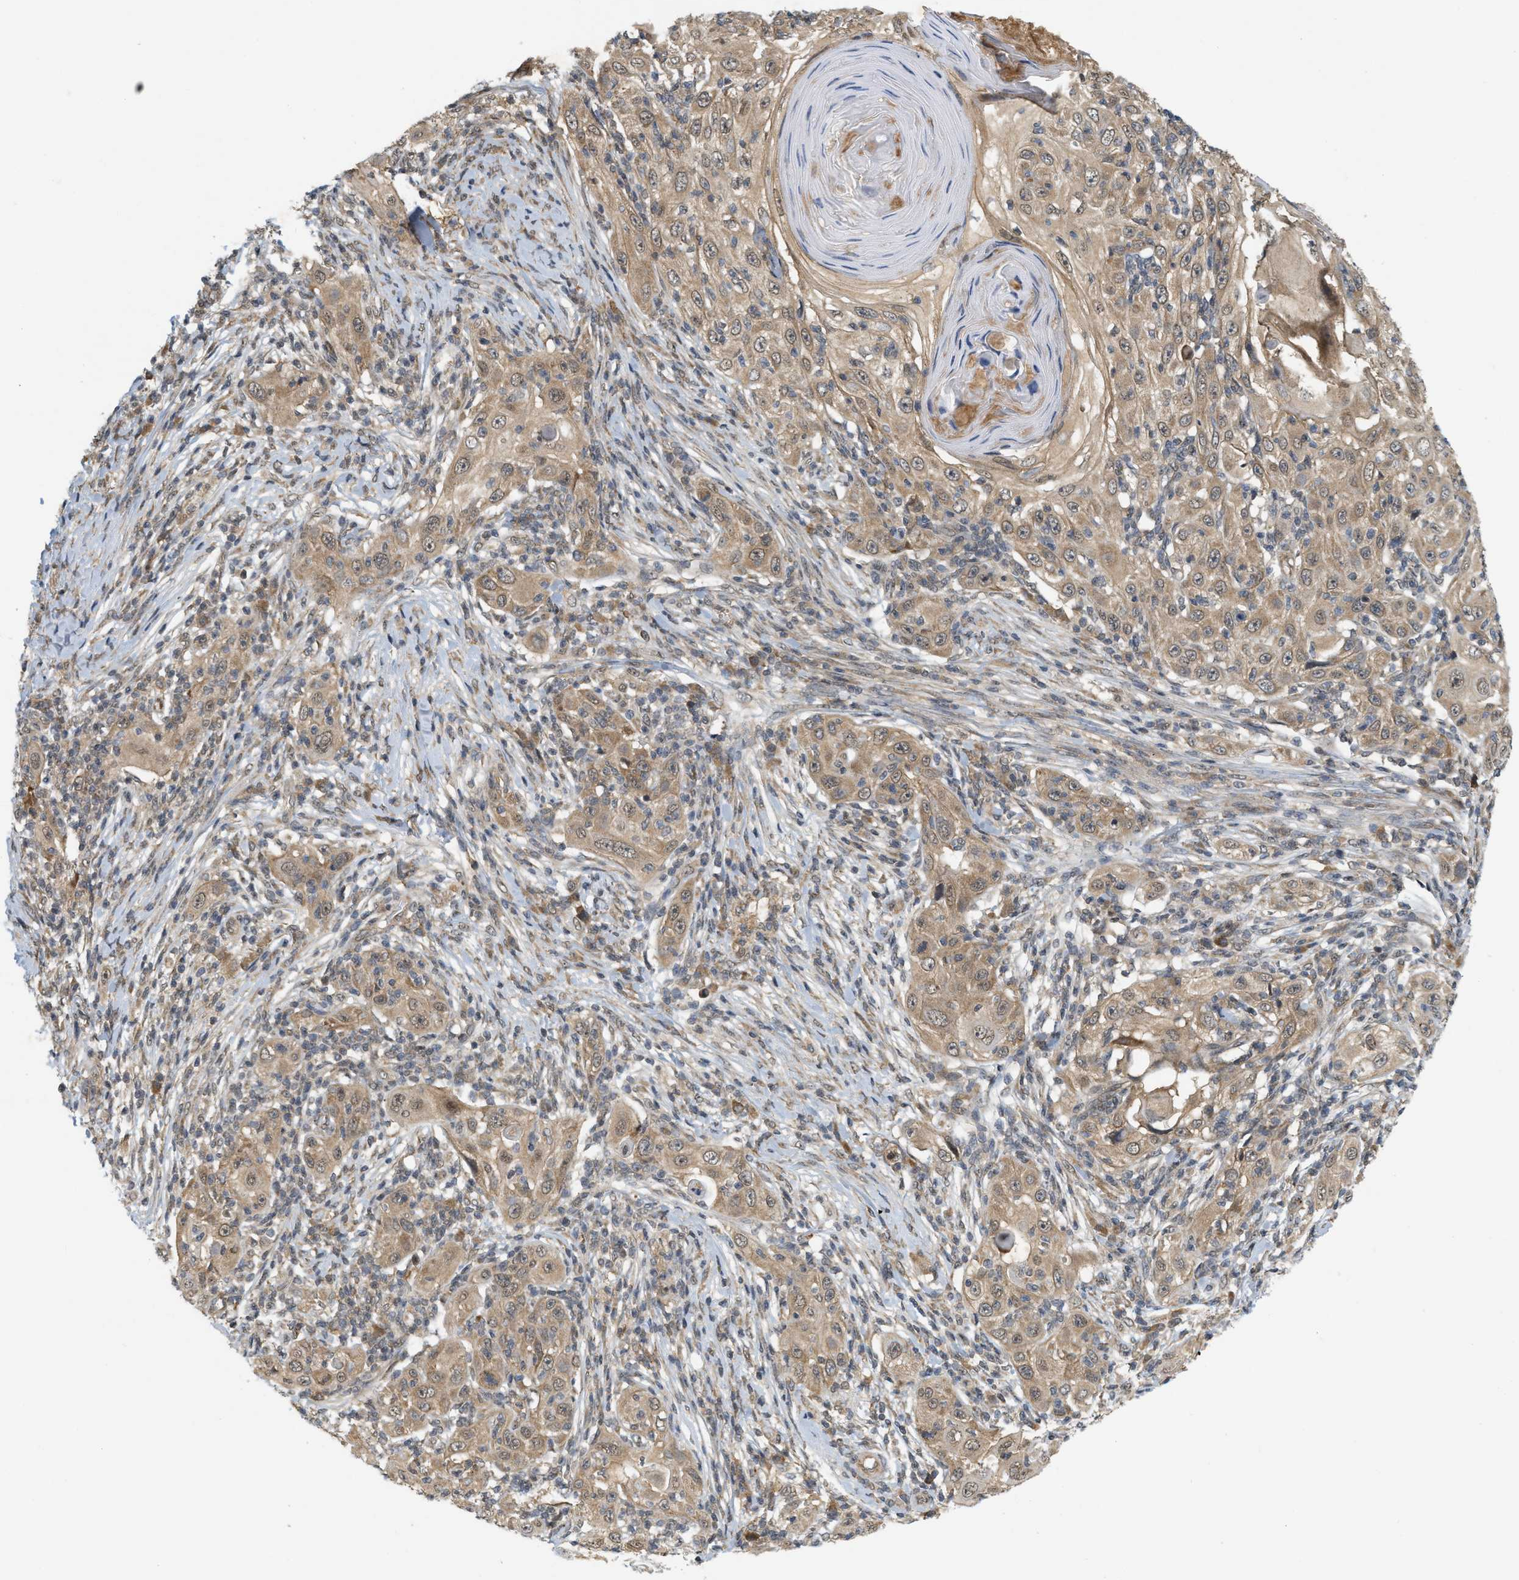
{"staining": {"intensity": "moderate", "quantity": ">75%", "location": "cytoplasmic/membranous"}, "tissue": "skin cancer", "cell_type": "Tumor cells", "image_type": "cancer", "snomed": [{"axis": "morphology", "description": "Squamous cell carcinoma, NOS"}, {"axis": "topography", "description": "Skin"}], "caption": "Moderate cytoplasmic/membranous staining is appreciated in about >75% of tumor cells in skin cancer (squamous cell carcinoma).", "gene": "PRKD1", "patient": {"sex": "female", "age": 88}}